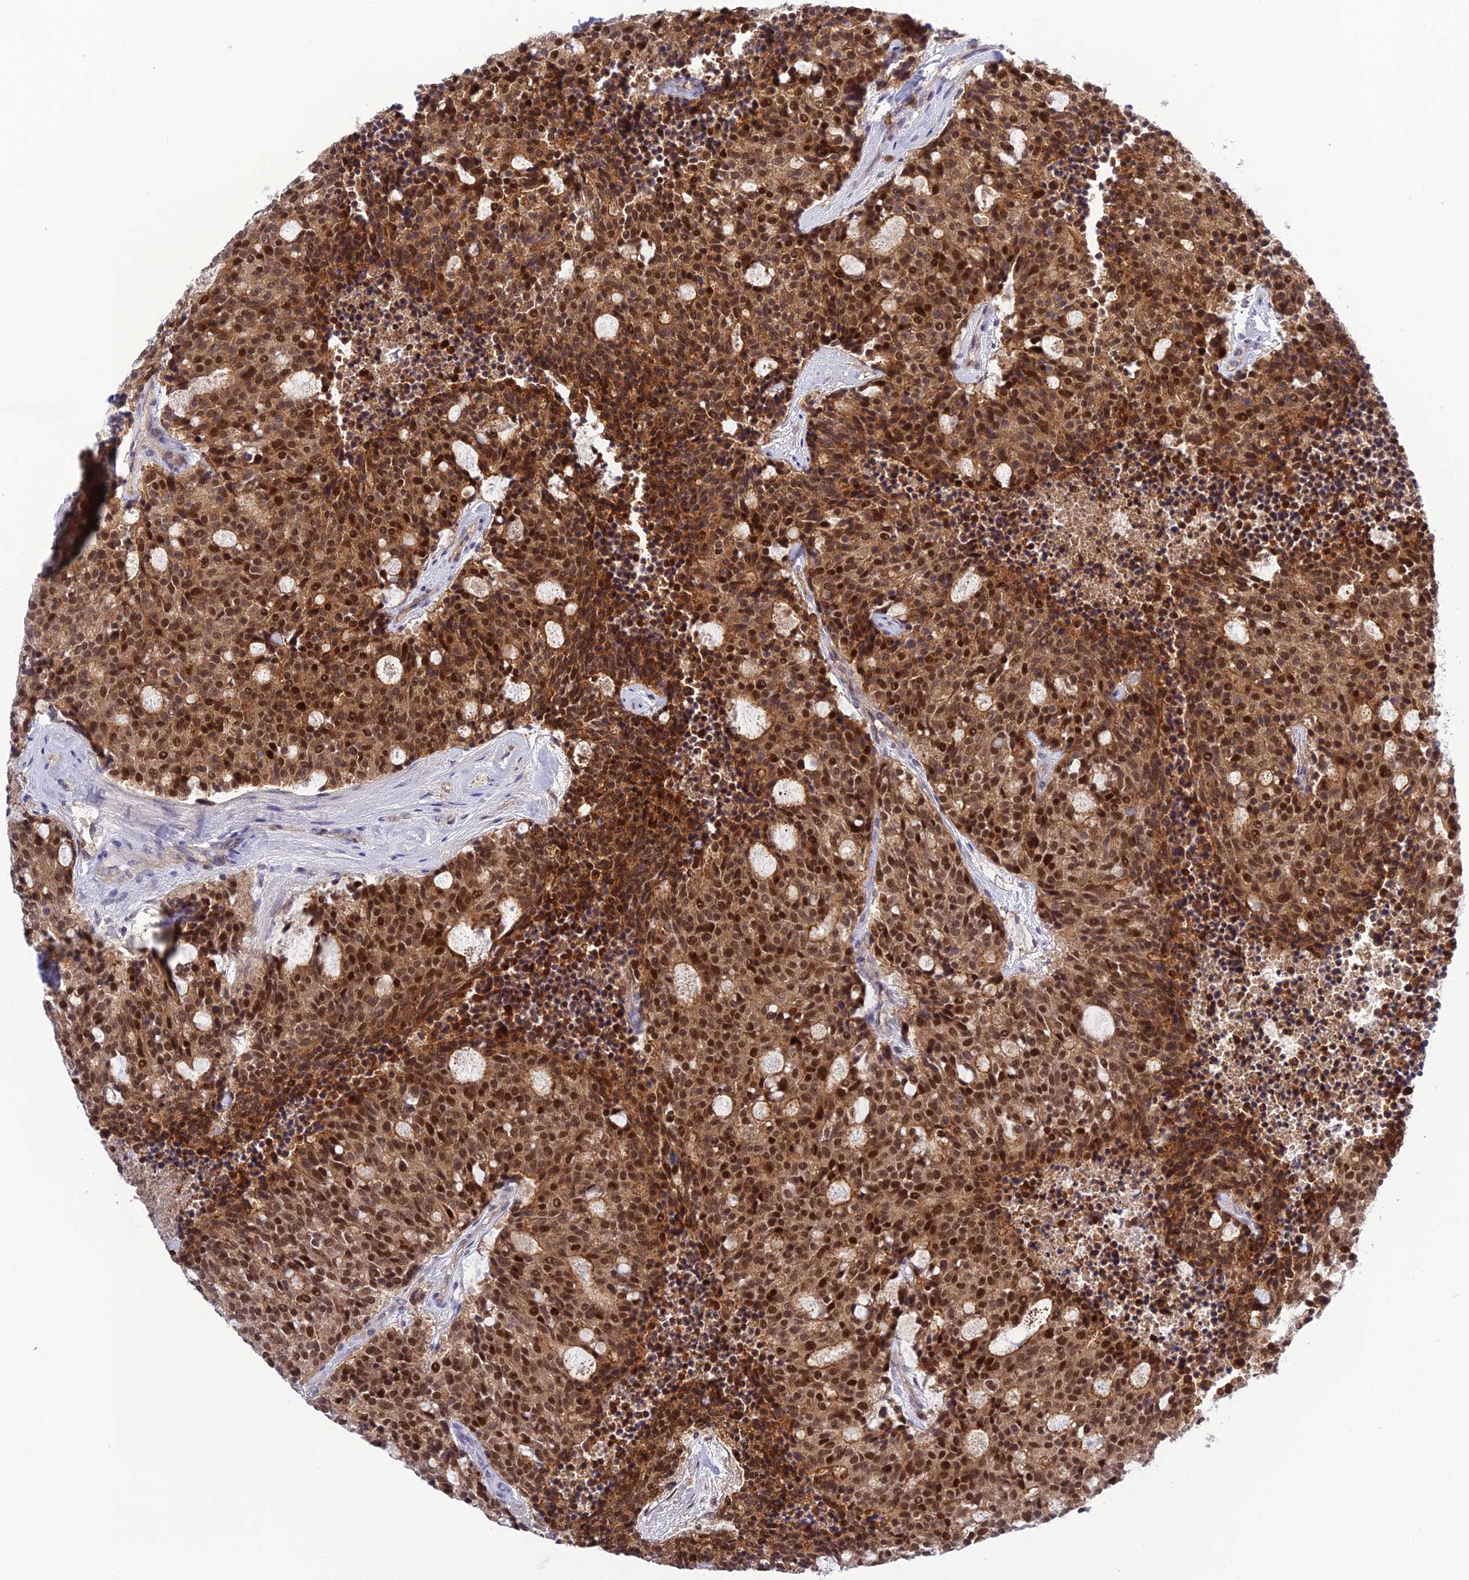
{"staining": {"intensity": "strong", "quantity": ">75%", "location": "cytoplasmic/membranous,nuclear"}, "tissue": "carcinoid", "cell_type": "Tumor cells", "image_type": "cancer", "snomed": [{"axis": "morphology", "description": "Carcinoid, malignant, NOS"}, {"axis": "topography", "description": "Pancreas"}], "caption": "A photomicrograph showing strong cytoplasmic/membranous and nuclear positivity in approximately >75% of tumor cells in carcinoid, as visualized by brown immunohistochemical staining.", "gene": "TCEA1", "patient": {"sex": "female", "age": 54}}